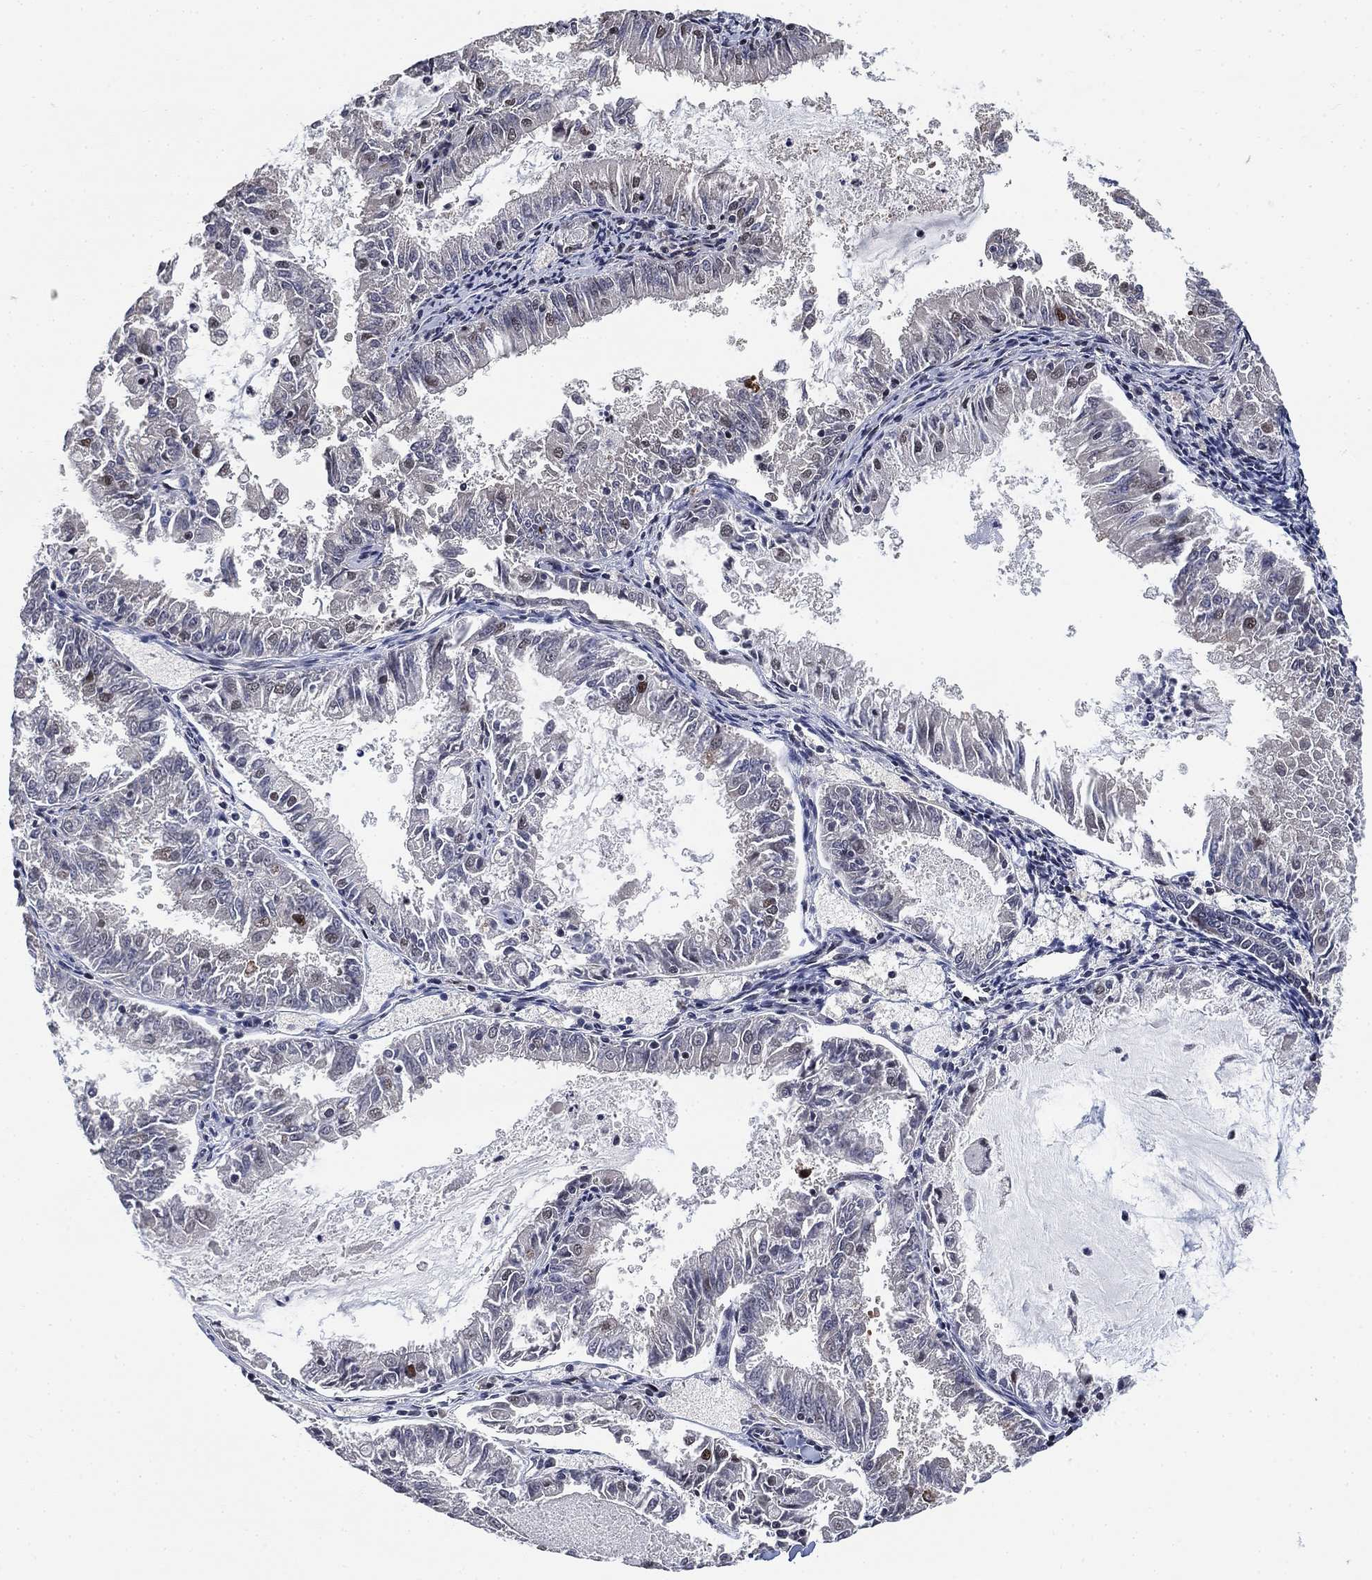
{"staining": {"intensity": "negative", "quantity": "none", "location": "none"}, "tissue": "endometrial cancer", "cell_type": "Tumor cells", "image_type": "cancer", "snomed": [{"axis": "morphology", "description": "Adenocarcinoma, NOS"}, {"axis": "topography", "description": "Endometrium"}], "caption": "Image shows no significant protein staining in tumor cells of endometrial cancer. (DAB (3,3'-diaminobenzidine) IHC with hematoxylin counter stain).", "gene": "ZSCAN30", "patient": {"sex": "female", "age": 57}}